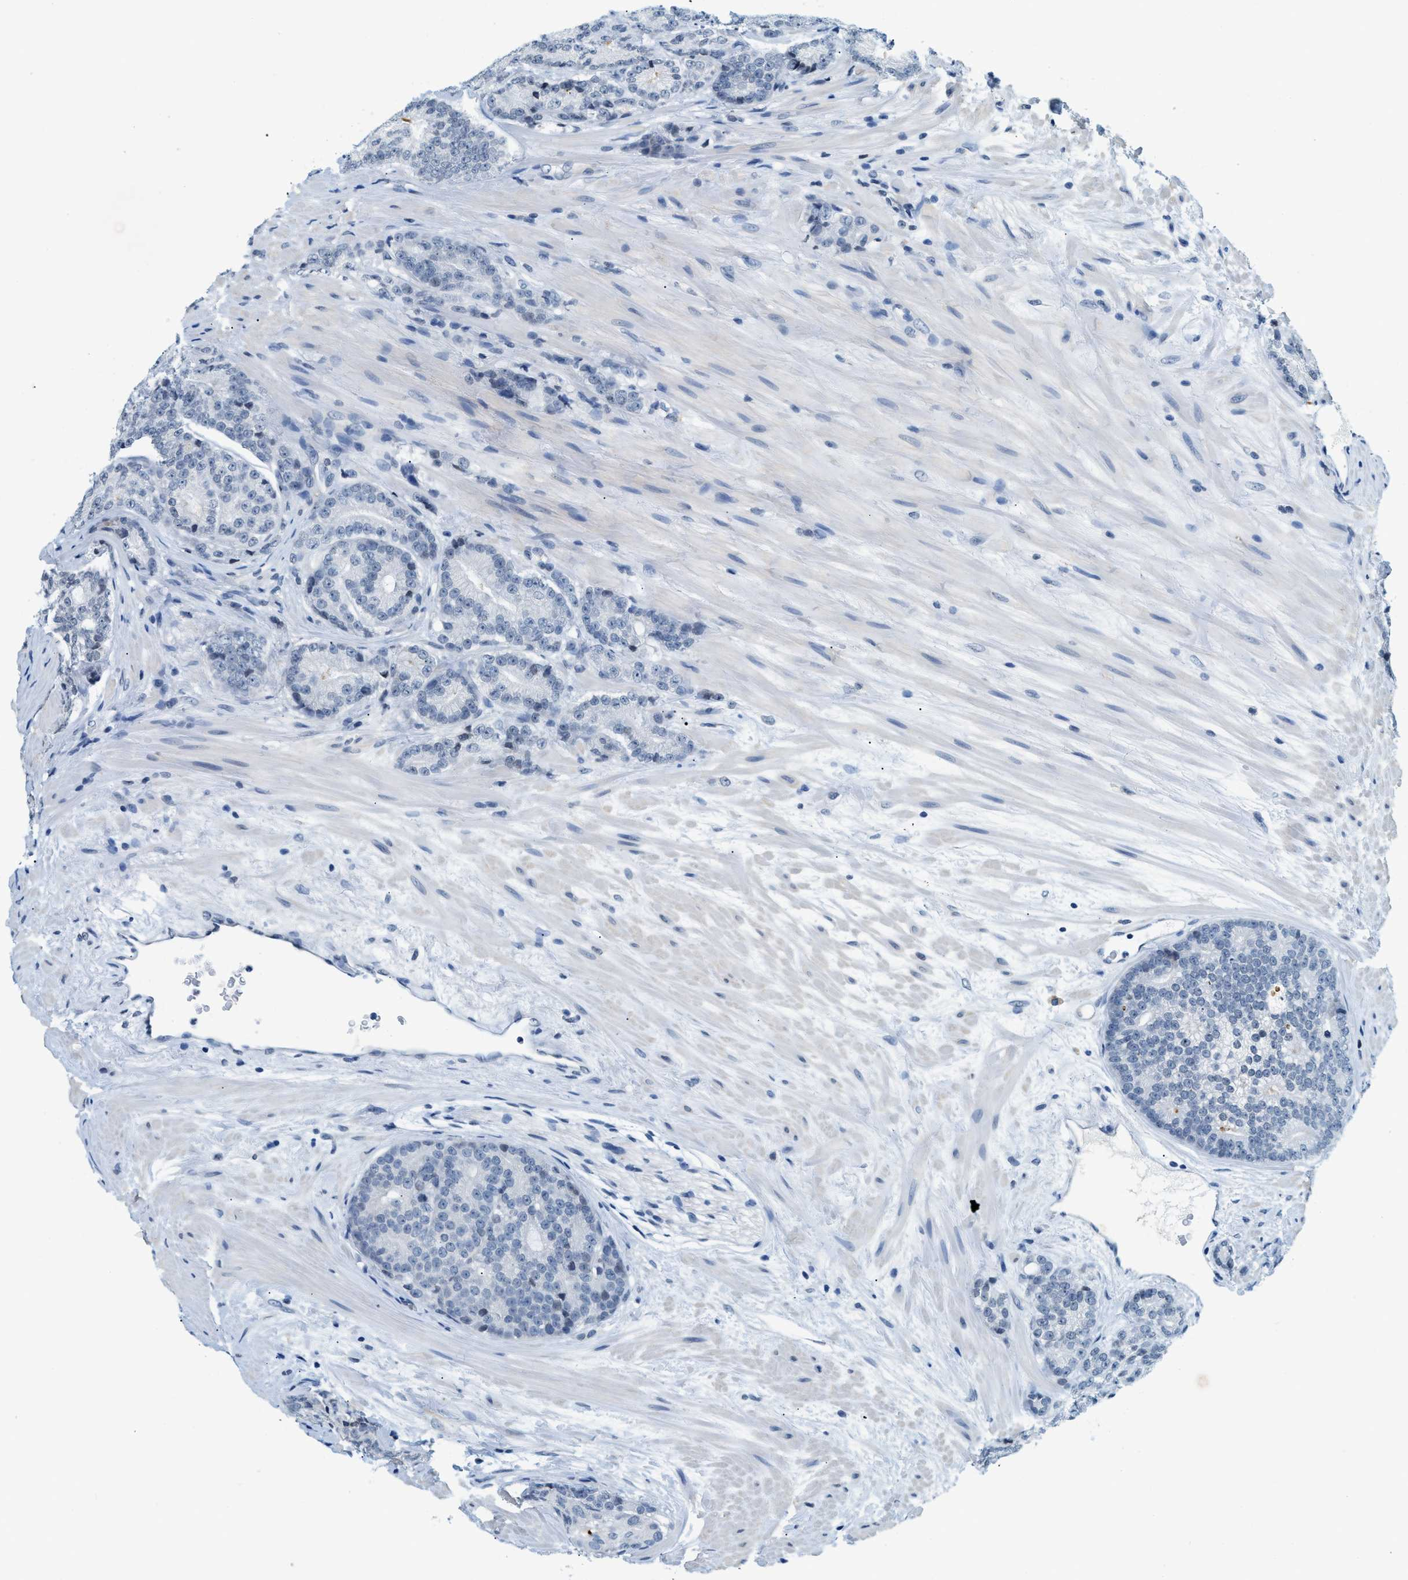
{"staining": {"intensity": "negative", "quantity": "none", "location": "none"}, "tissue": "prostate cancer", "cell_type": "Tumor cells", "image_type": "cancer", "snomed": [{"axis": "morphology", "description": "Adenocarcinoma, High grade"}, {"axis": "topography", "description": "Prostate"}], "caption": "IHC of adenocarcinoma (high-grade) (prostate) displays no positivity in tumor cells.", "gene": "UVRAG", "patient": {"sex": "male", "age": 61}}